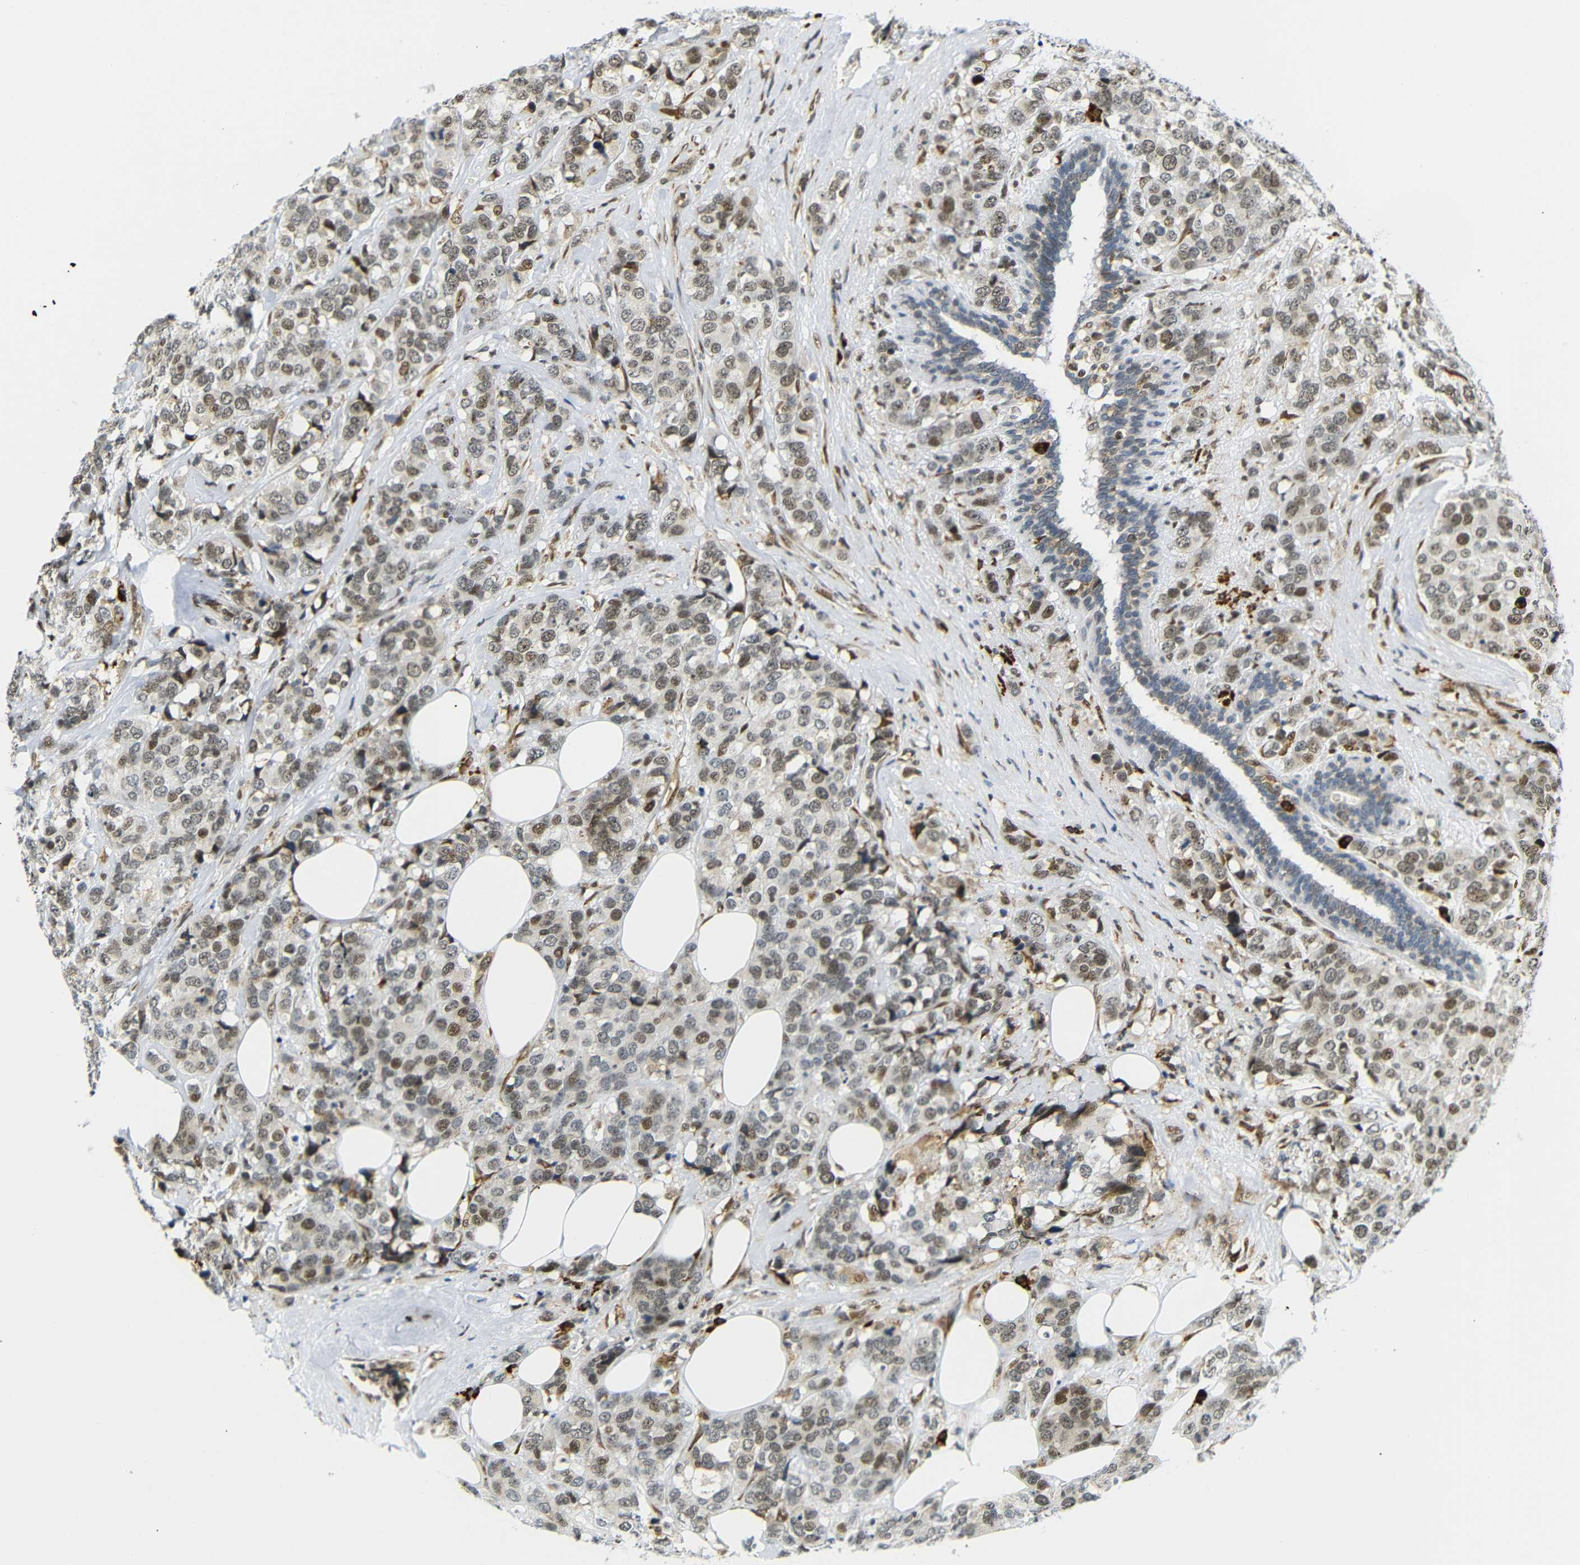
{"staining": {"intensity": "moderate", "quantity": "25%-75%", "location": "cytoplasmic/membranous,nuclear"}, "tissue": "breast cancer", "cell_type": "Tumor cells", "image_type": "cancer", "snomed": [{"axis": "morphology", "description": "Lobular carcinoma"}, {"axis": "topography", "description": "Breast"}], "caption": "Breast cancer tissue shows moderate cytoplasmic/membranous and nuclear staining in approximately 25%-75% of tumor cells", "gene": "SPCS2", "patient": {"sex": "female", "age": 59}}